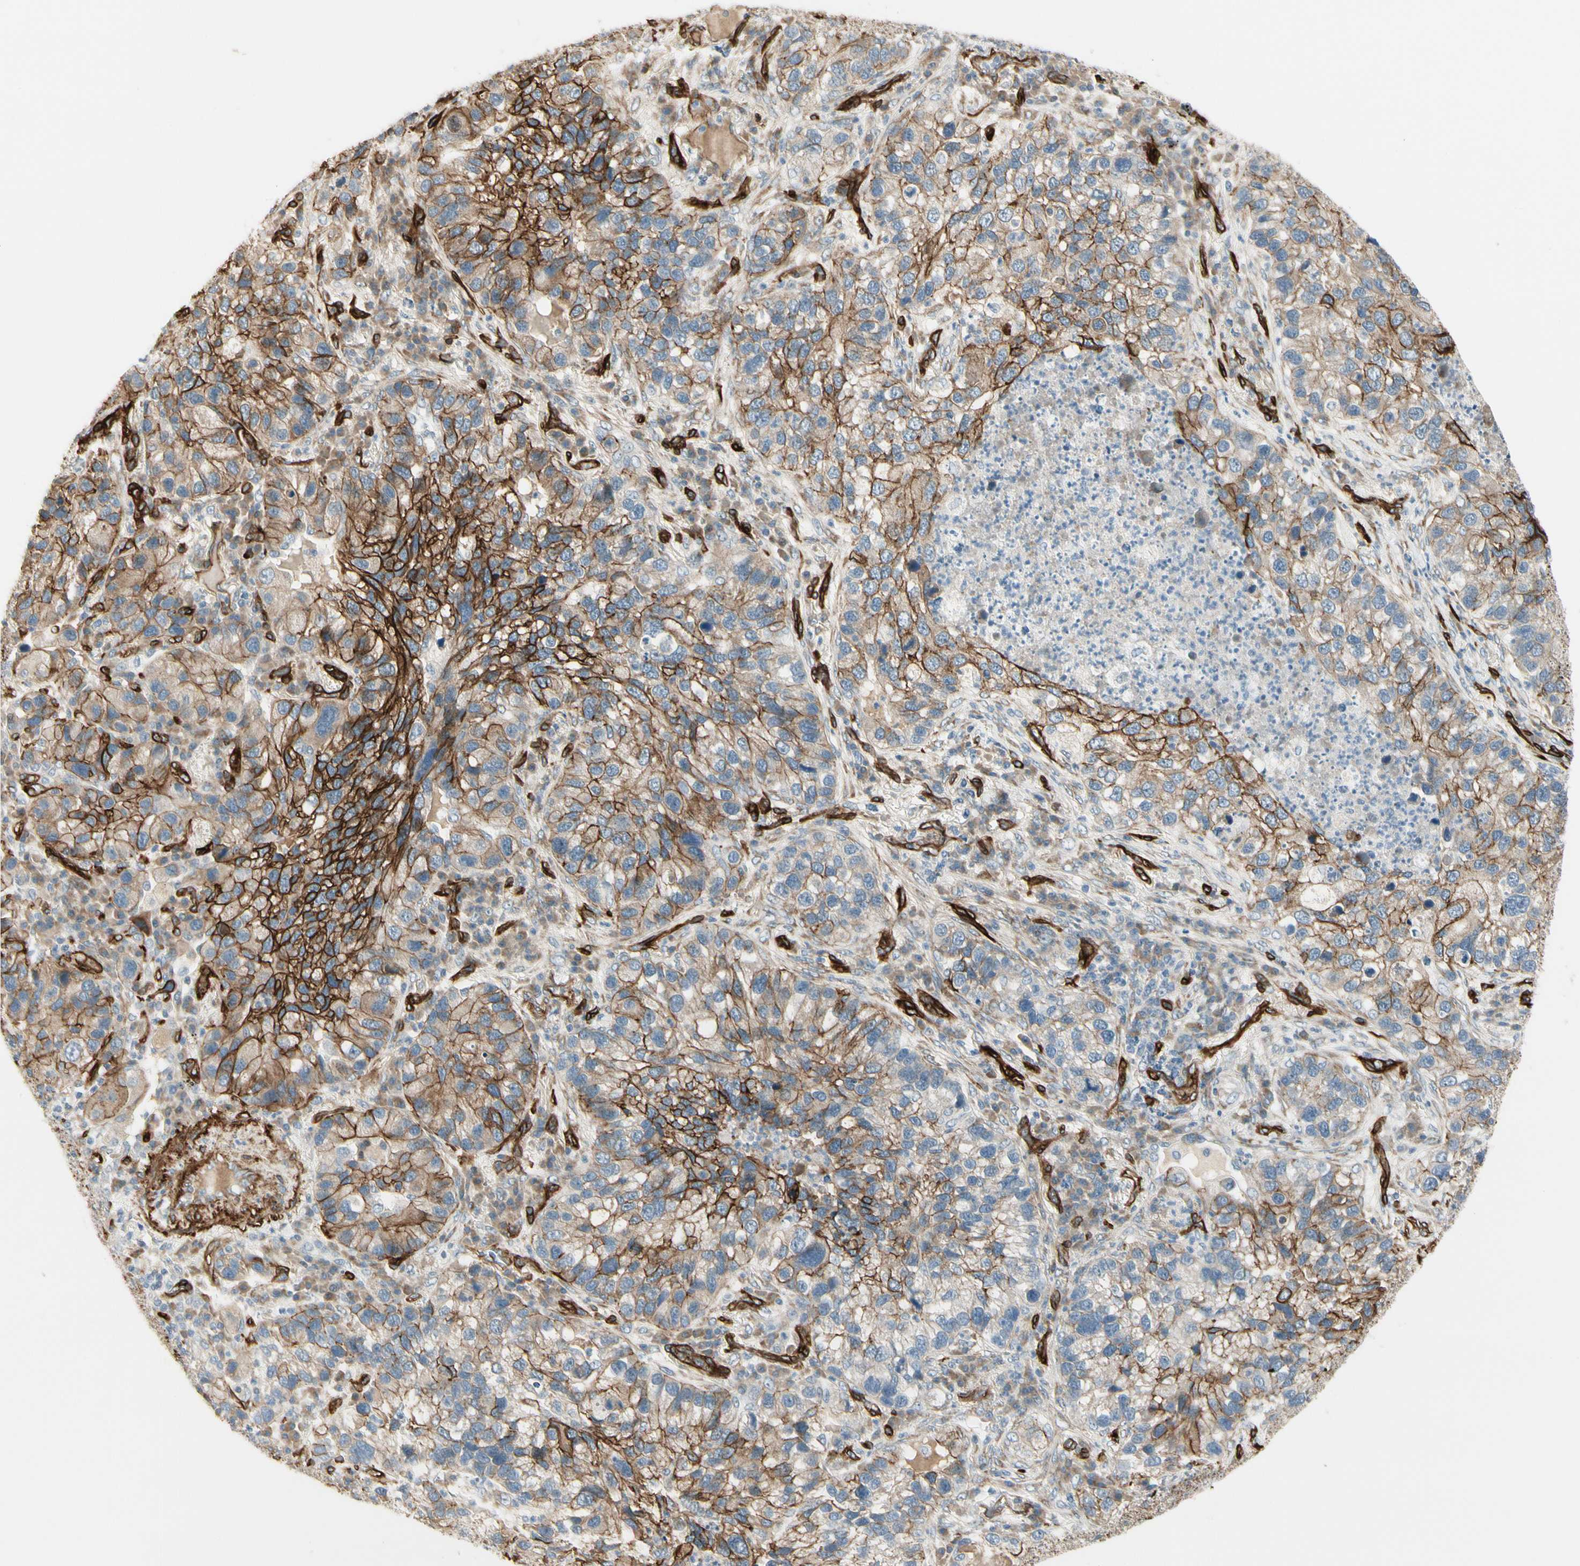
{"staining": {"intensity": "strong", "quantity": ">75%", "location": "cytoplasmic/membranous"}, "tissue": "lung cancer", "cell_type": "Tumor cells", "image_type": "cancer", "snomed": [{"axis": "morphology", "description": "Normal tissue, NOS"}, {"axis": "morphology", "description": "Adenocarcinoma, NOS"}, {"axis": "topography", "description": "Bronchus"}, {"axis": "topography", "description": "Lung"}], "caption": "Strong cytoplasmic/membranous positivity for a protein is seen in approximately >75% of tumor cells of lung cancer using IHC.", "gene": "MCAM", "patient": {"sex": "male", "age": 54}}